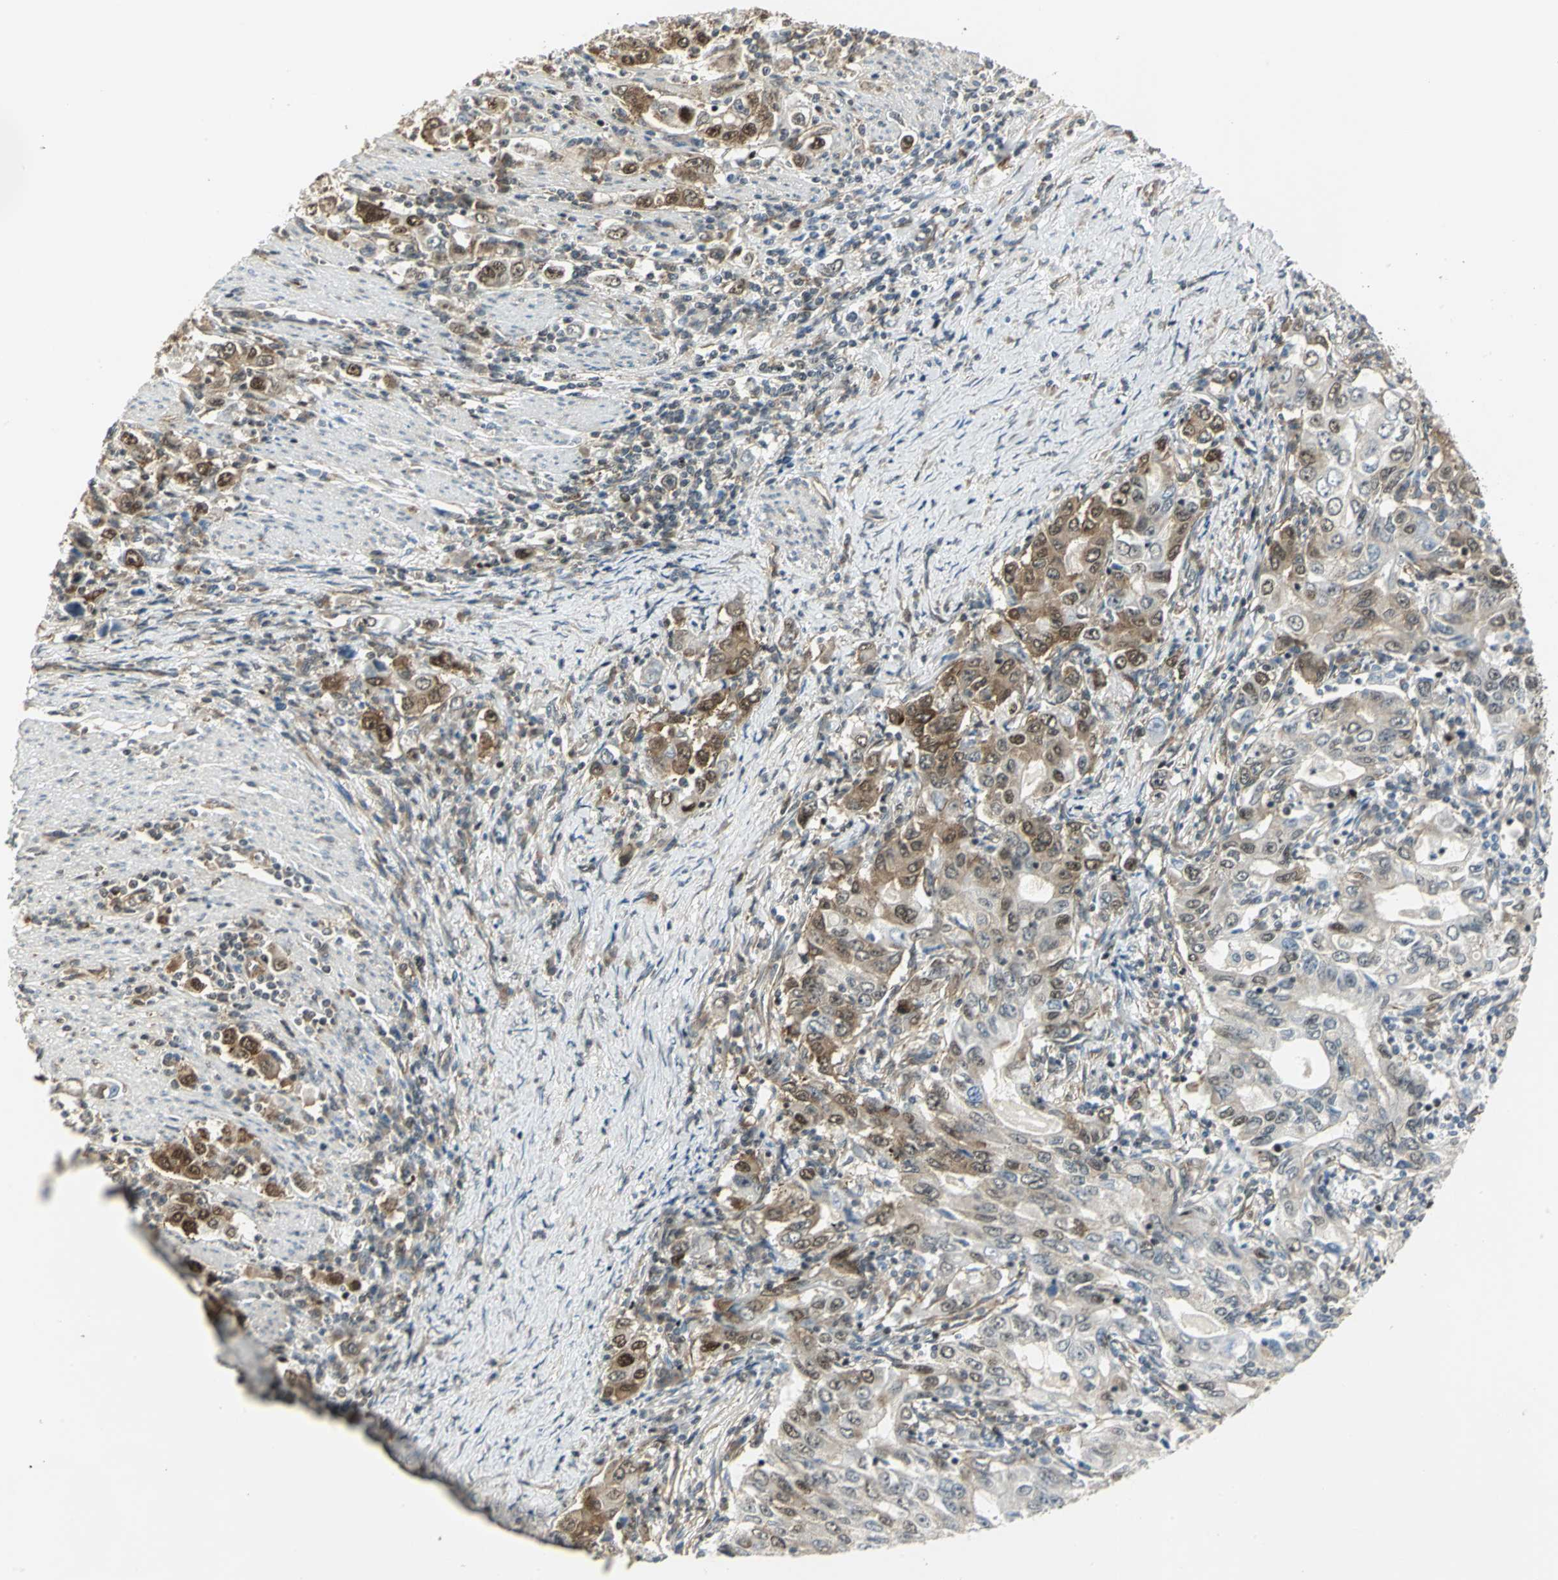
{"staining": {"intensity": "moderate", "quantity": "25%-75%", "location": "cytoplasmic/membranous,nuclear"}, "tissue": "stomach cancer", "cell_type": "Tumor cells", "image_type": "cancer", "snomed": [{"axis": "morphology", "description": "Adenocarcinoma, NOS"}, {"axis": "topography", "description": "Stomach, lower"}], "caption": "Protein staining of stomach cancer tissue demonstrates moderate cytoplasmic/membranous and nuclear staining in approximately 25%-75% of tumor cells.", "gene": "DDX5", "patient": {"sex": "female", "age": 72}}